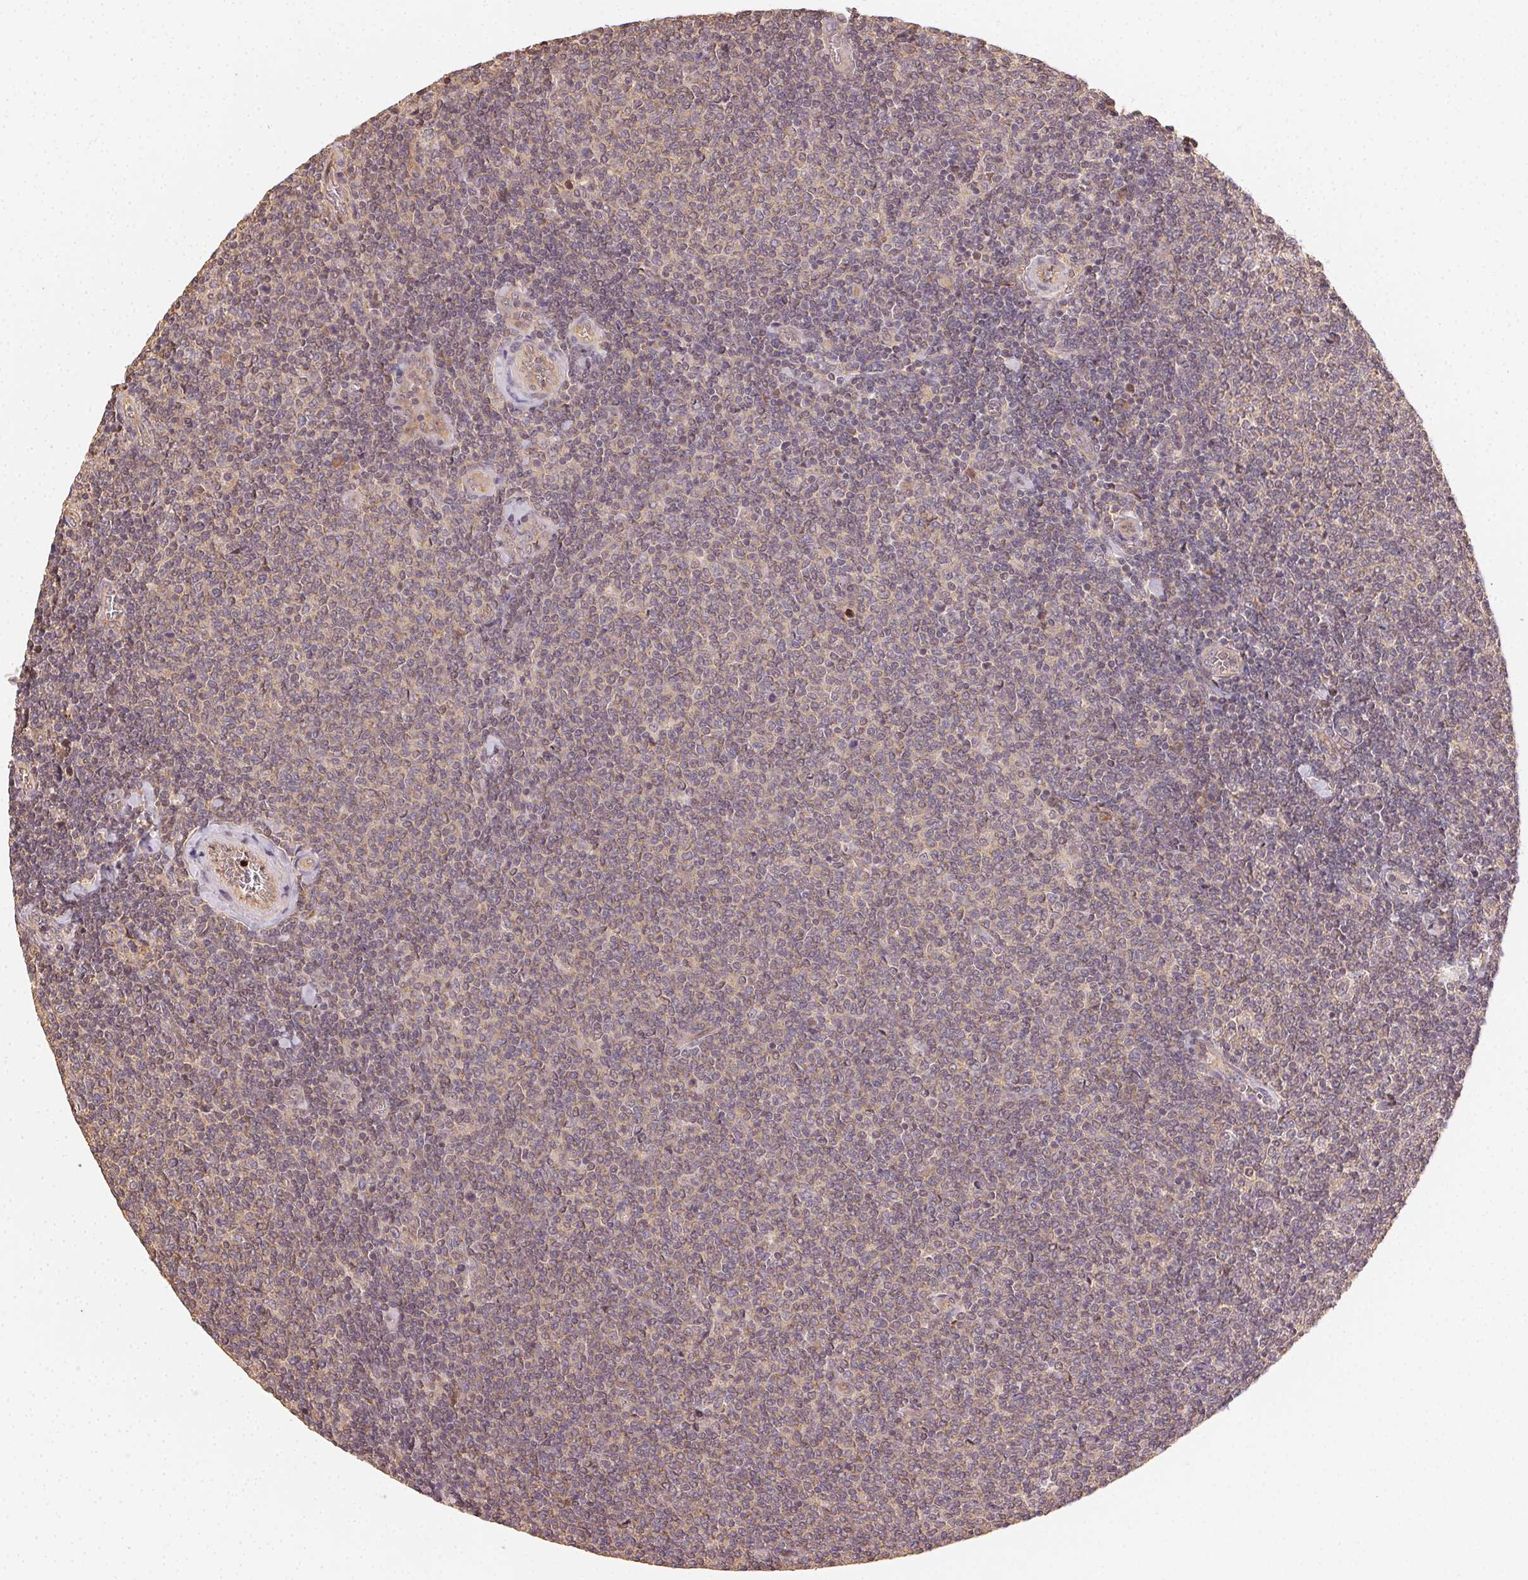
{"staining": {"intensity": "weak", "quantity": "<25%", "location": "cytoplasmic/membranous"}, "tissue": "lymphoma", "cell_type": "Tumor cells", "image_type": "cancer", "snomed": [{"axis": "morphology", "description": "Malignant lymphoma, non-Hodgkin's type, Low grade"}, {"axis": "topography", "description": "Lymph node"}], "caption": "The micrograph exhibits no staining of tumor cells in lymphoma. (DAB immunohistochemistry, high magnification).", "gene": "RALA", "patient": {"sex": "male", "age": 52}}